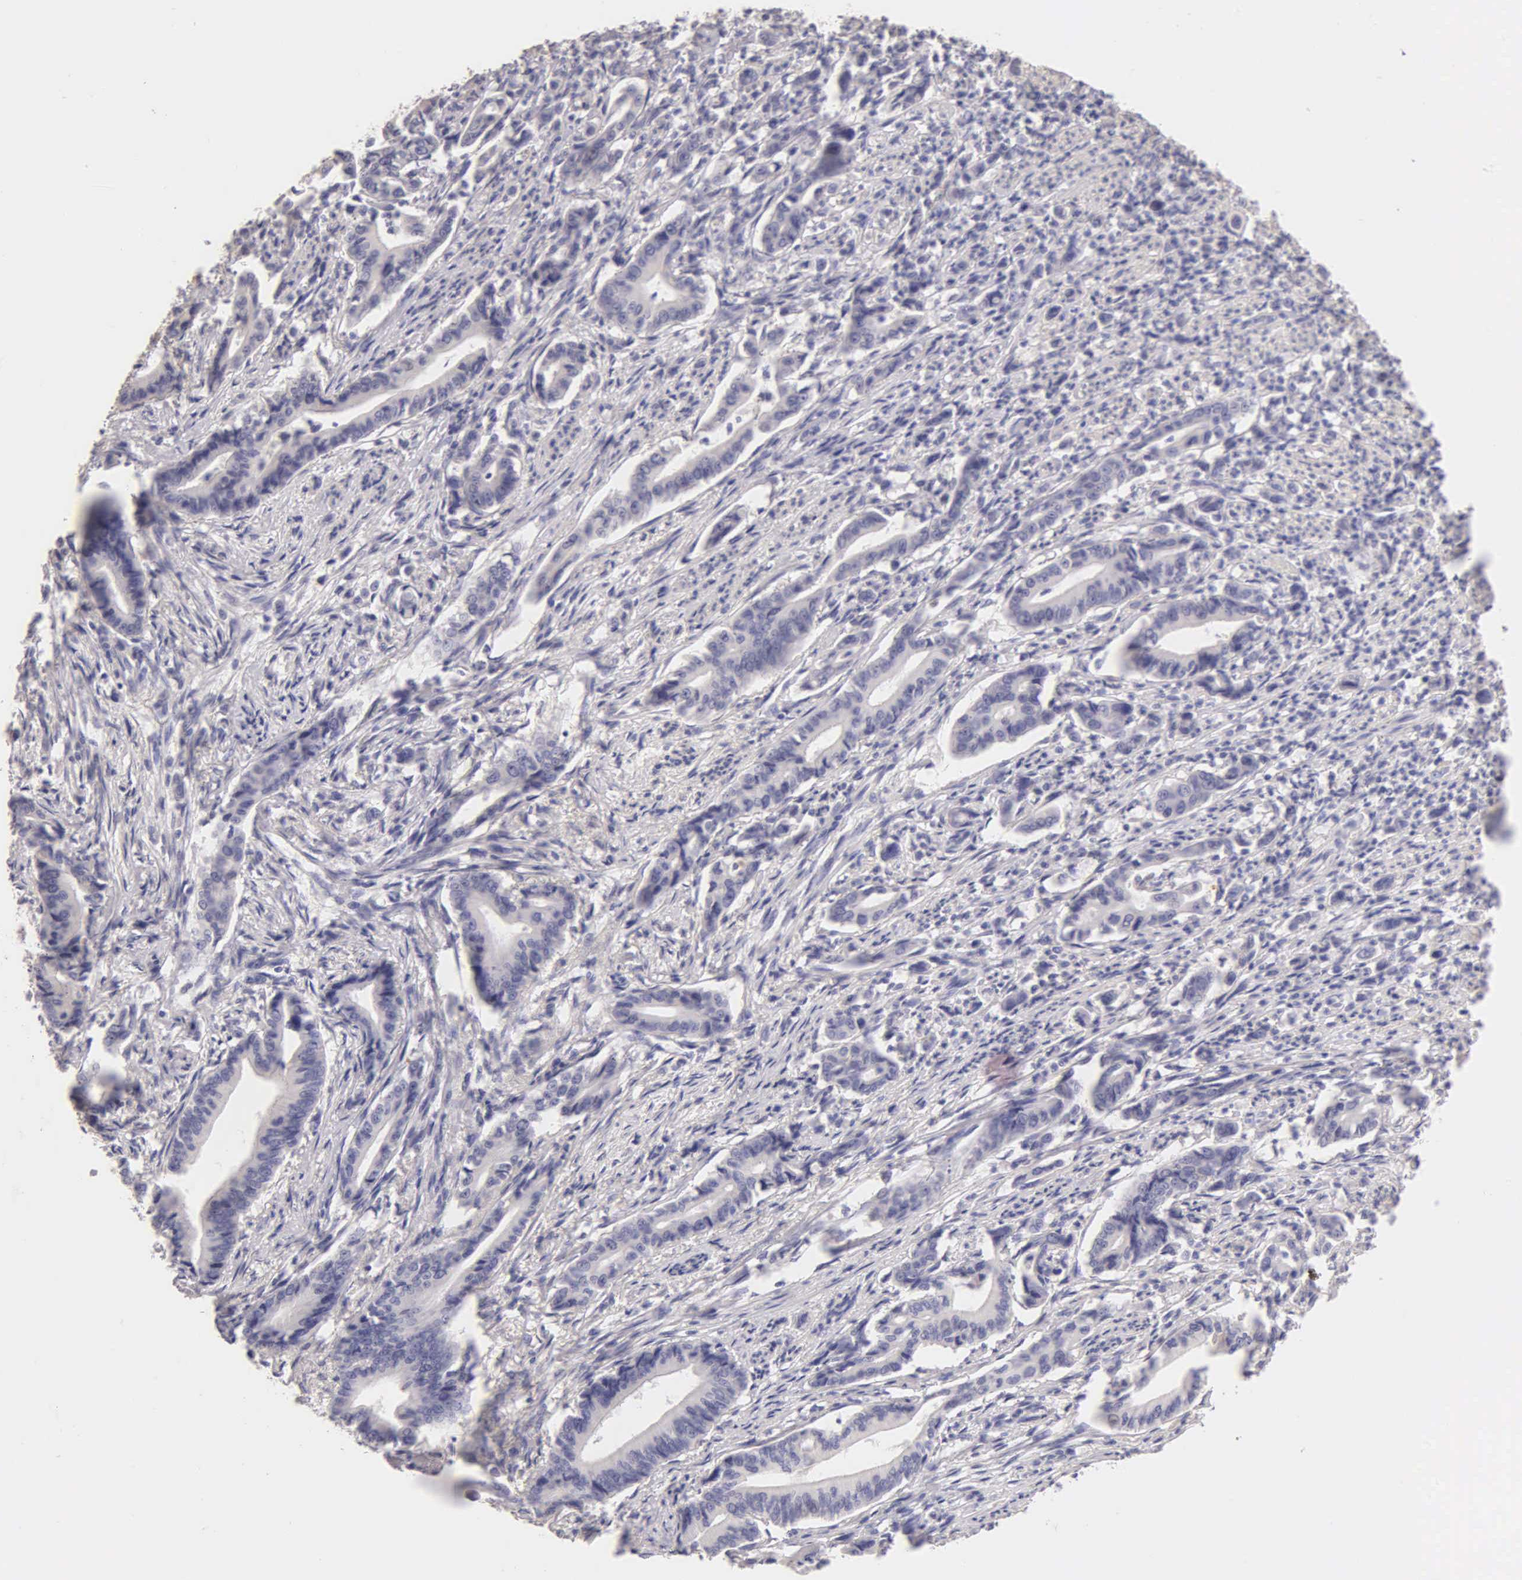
{"staining": {"intensity": "negative", "quantity": "none", "location": "none"}, "tissue": "stomach cancer", "cell_type": "Tumor cells", "image_type": "cancer", "snomed": [{"axis": "morphology", "description": "Adenocarcinoma, NOS"}, {"axis": "topography", "description": "Stomach"}], "caption": "This micrograph is of stomach cancer (adenocarcinoma) stained with immunohistochemistry (IHC) to label a protein in brown with the nuclei are counter-stained blue. There is no positivity in tumor cells.", "gene": "ESR1", "patient": {"sex": "female", "age": 76}}